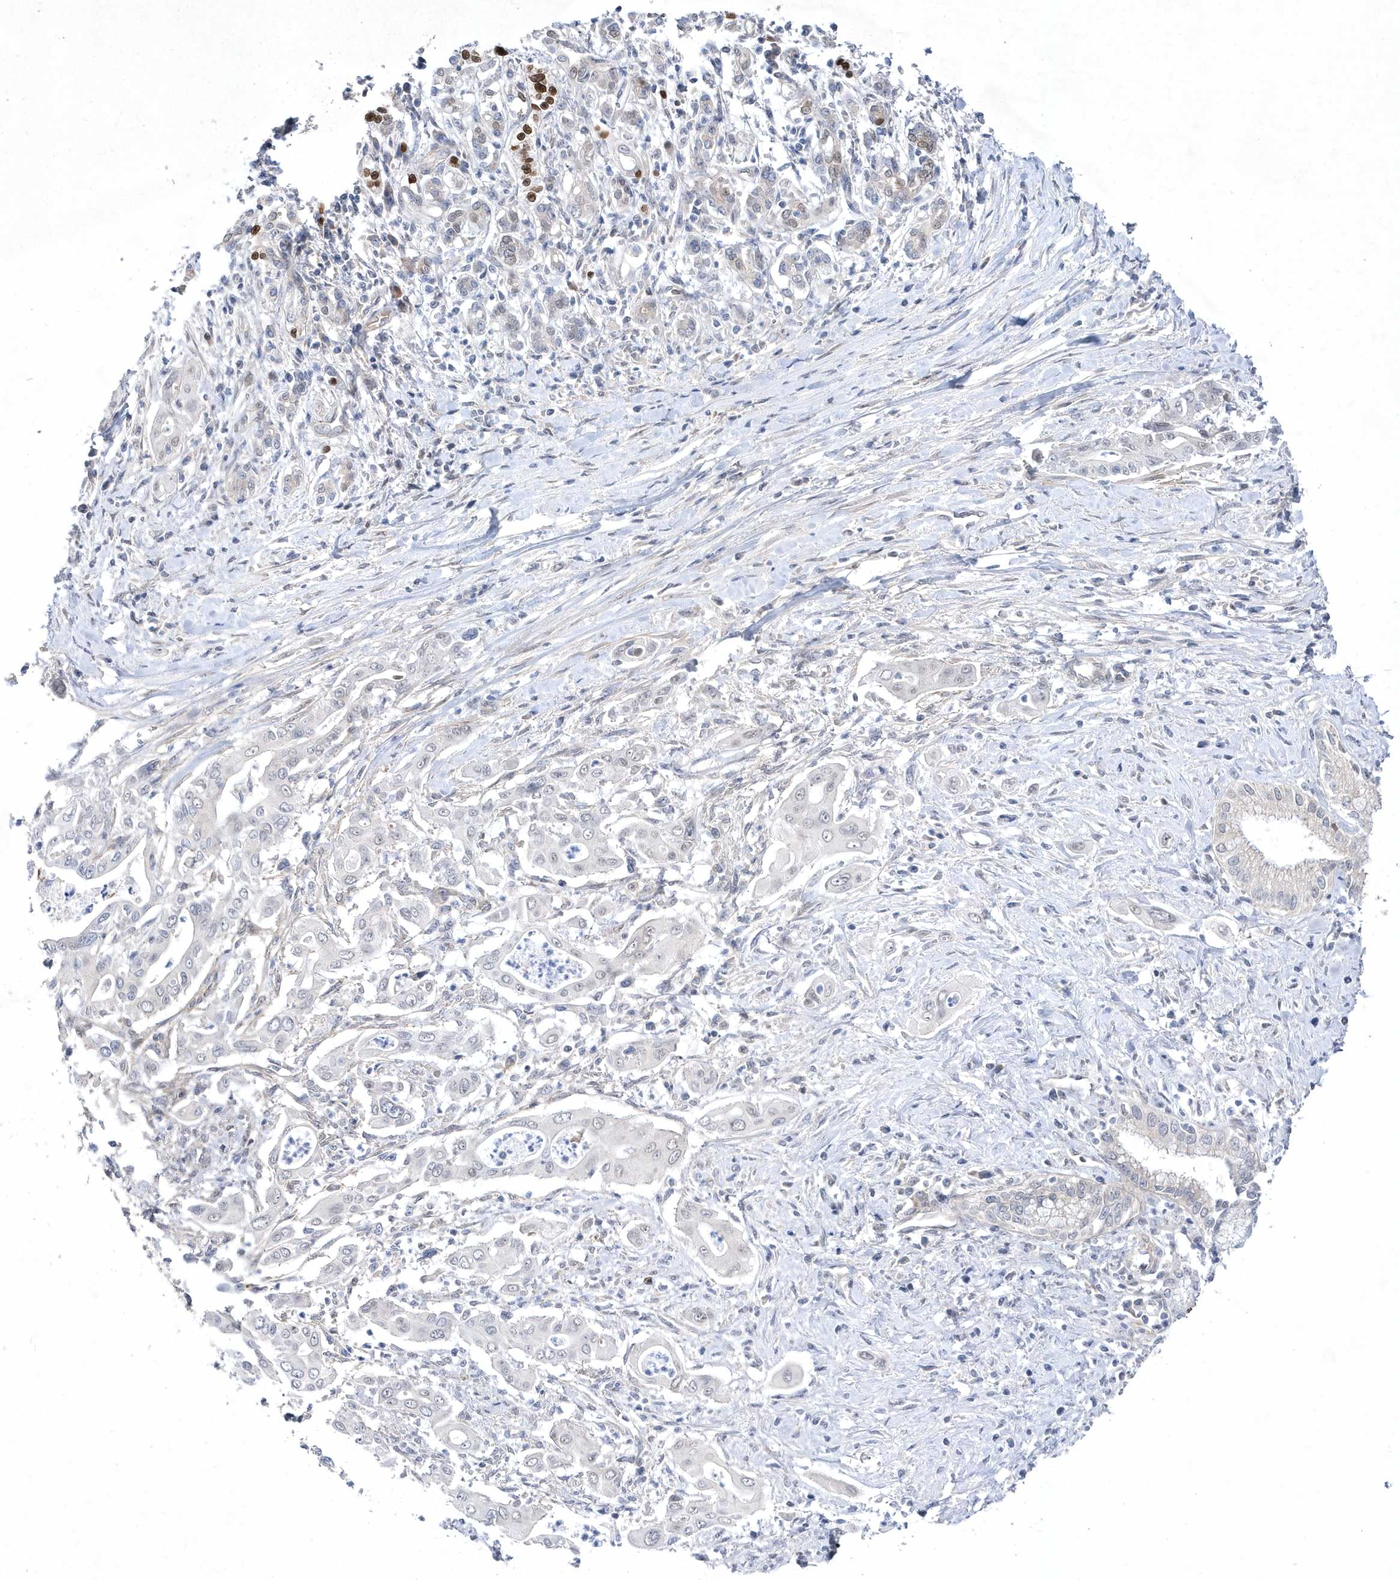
{"staining": {"intensity": "negative", "quantity": "none", "location": "none"}, "tissue": "pancreatic cancer", "cell_type": "Tumor cells", "image_type": "cancer", "snomed": [{"axis": "morphology", "description": "Adenocarcinoma, NOS"}, {"axis": "topography", "description": "Pancreas"}], "caption": "A high-resolution micrograph shows IHC staining of adenocarcinoma (pancreatic), which demonstrates no significant expression in tumor cells.", "gene": "ZNF875", "patient": {"sex": "male", "age": 58}}